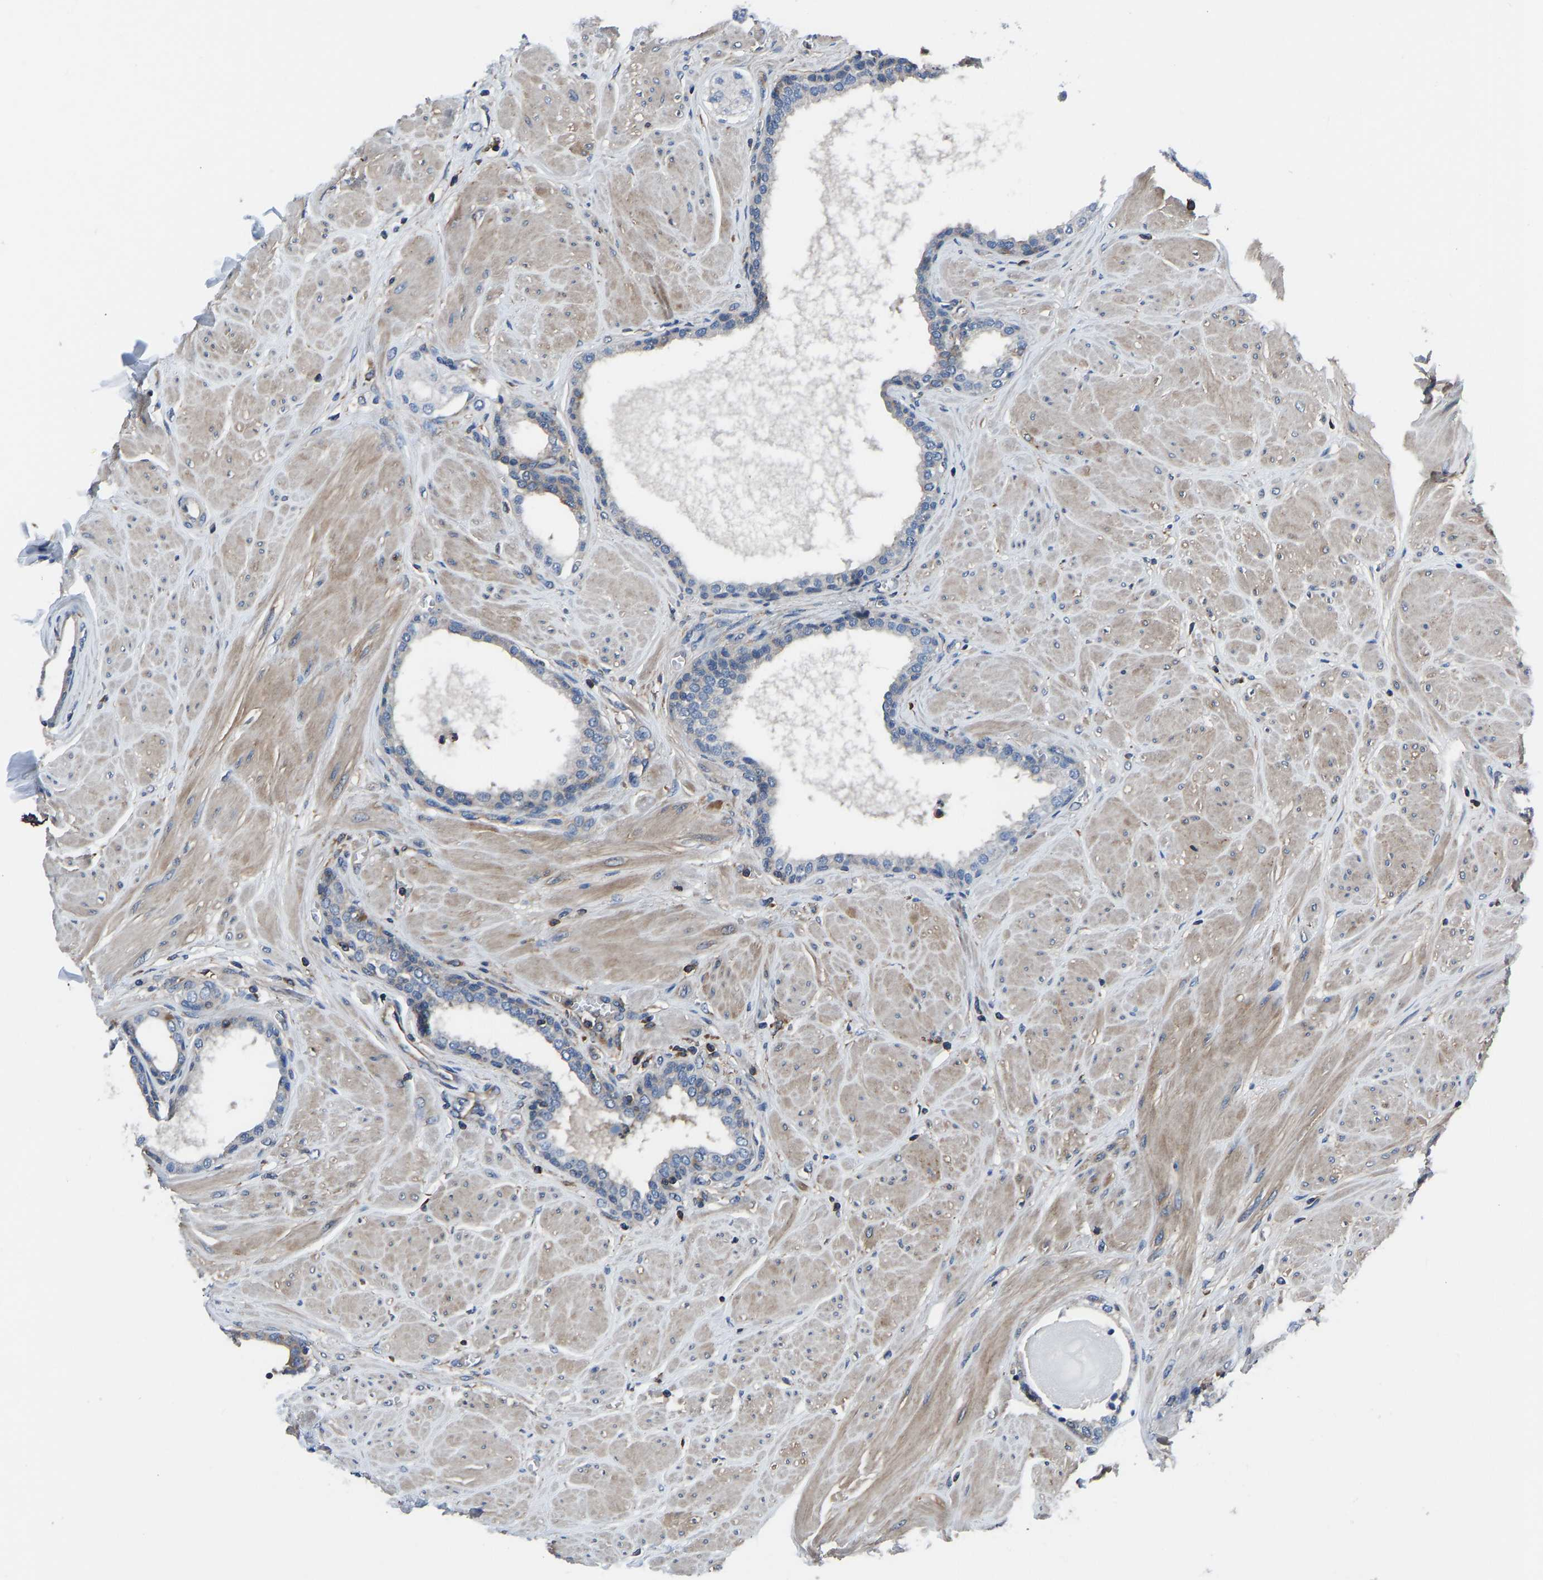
{"staining": {"intensity": "moderate", "quantity": "25%-75%", "location": "cytoplasmic/membranous"}, "tissue": "prostate", "cell_type": "Glandular cells", "image_type": "normal", "snomed": [{"axis": "morphology", "description": "Normal tissue, NOS"}, {"axis": "topography", "description": "Prostate"}], "caption": "Immunohistochemistry micrograph of unremarkable prostate: prostate stained using immunohistochemistry shows medium levels of moderate protein expression localized specifically in the cytoplasmic/membranous of glandular cells, appearing as a cytoplasmic/membranous brown color.", "gene": "PRKAR1A", "patient": {"sex": "male", "age": 51}}